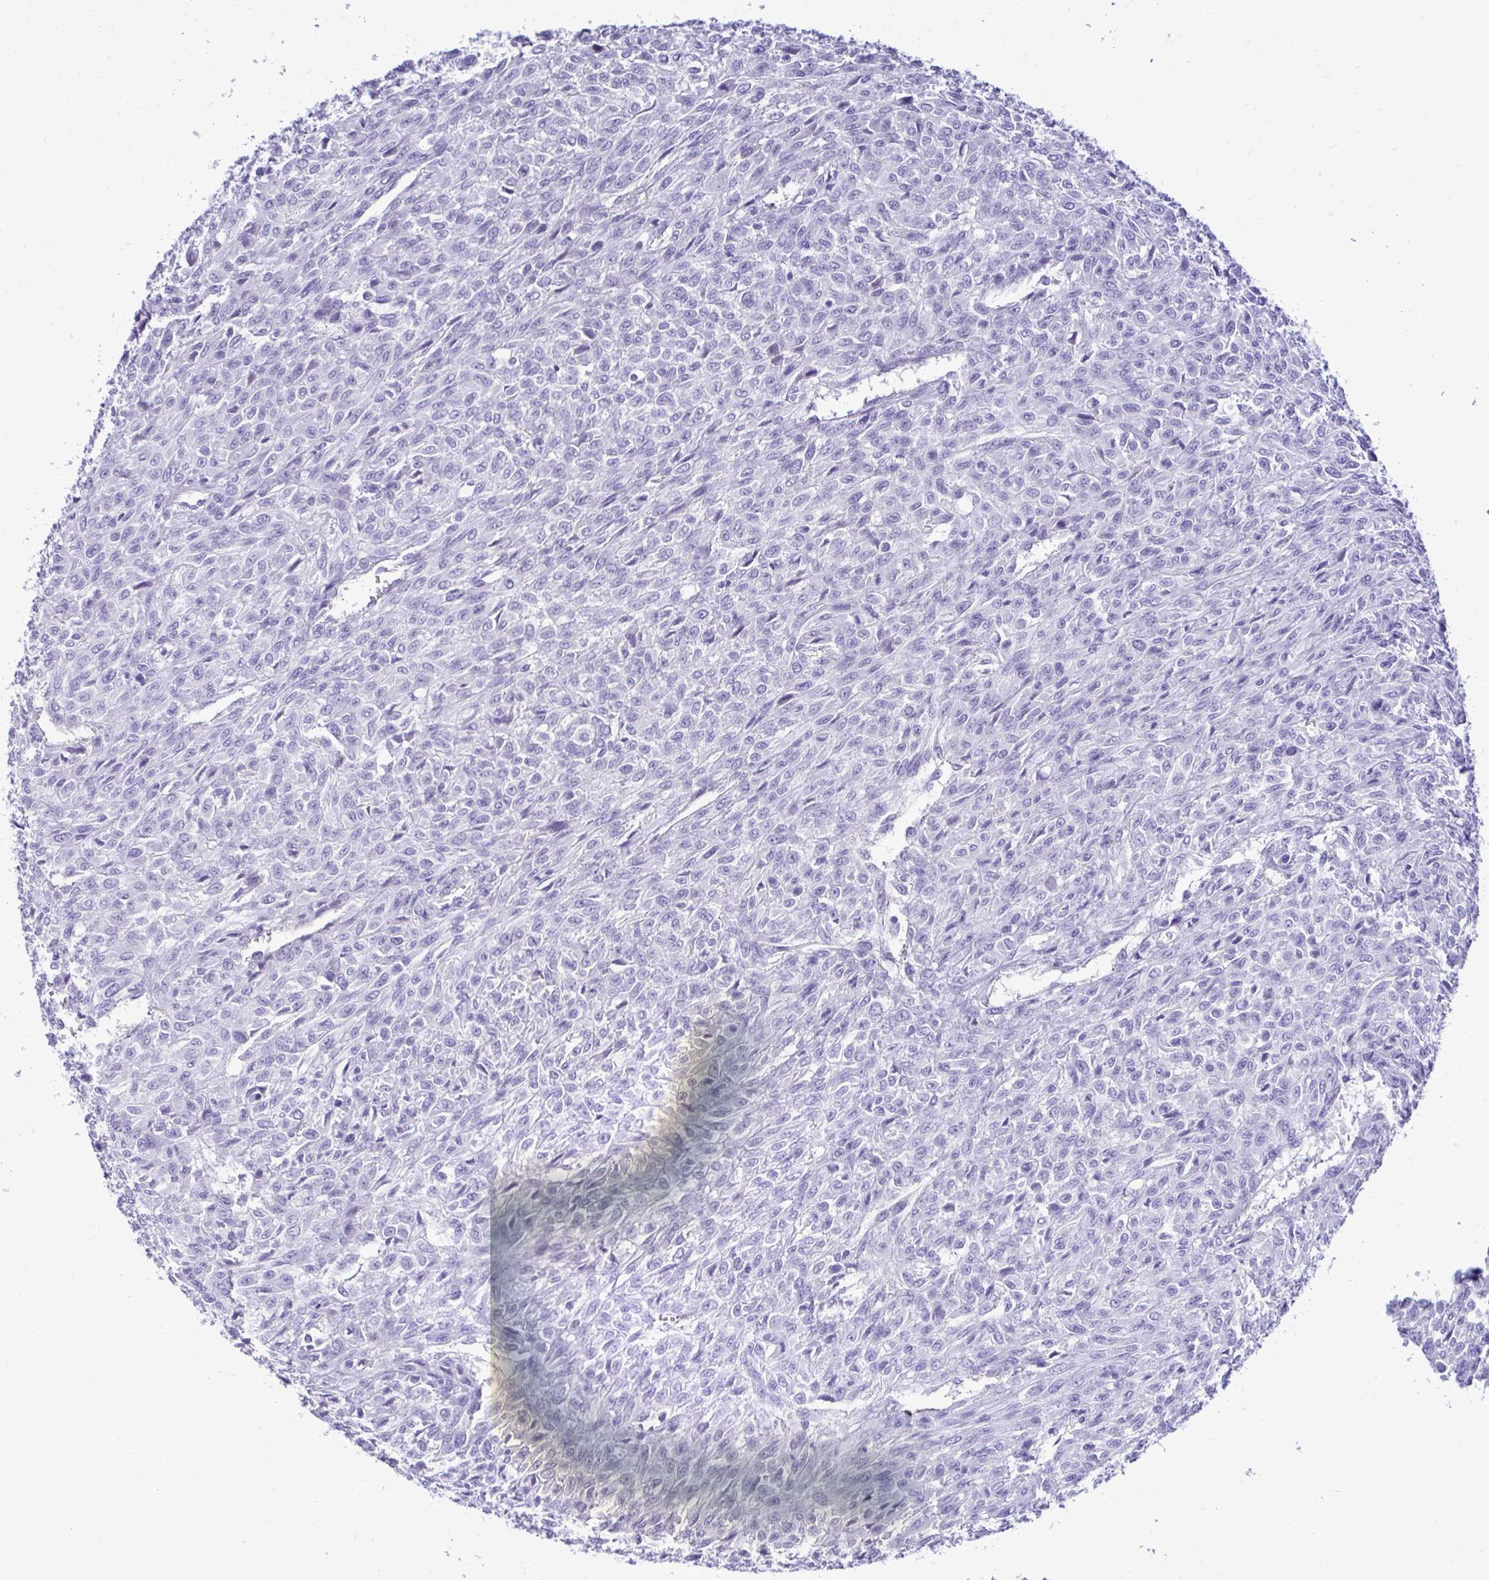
{"staining": {"intensity": "negative", "quantity": "none", "location": "none"}, "tissue": "renal cancer", "cell_type": "Tumor cells", "image_type": "cancer", "snomed": [{"axis": "morphology", "description": "Adenocarcinoma, NOS"}, {"axis": "topography", "description": "Kidney"}], "caption": "The immunohistochemistry histopathology image has no significant expression in tumor cells of renal cancer tissue.", "gene": "ABCG2", "patient": {"sex": "male", "age": 58}}